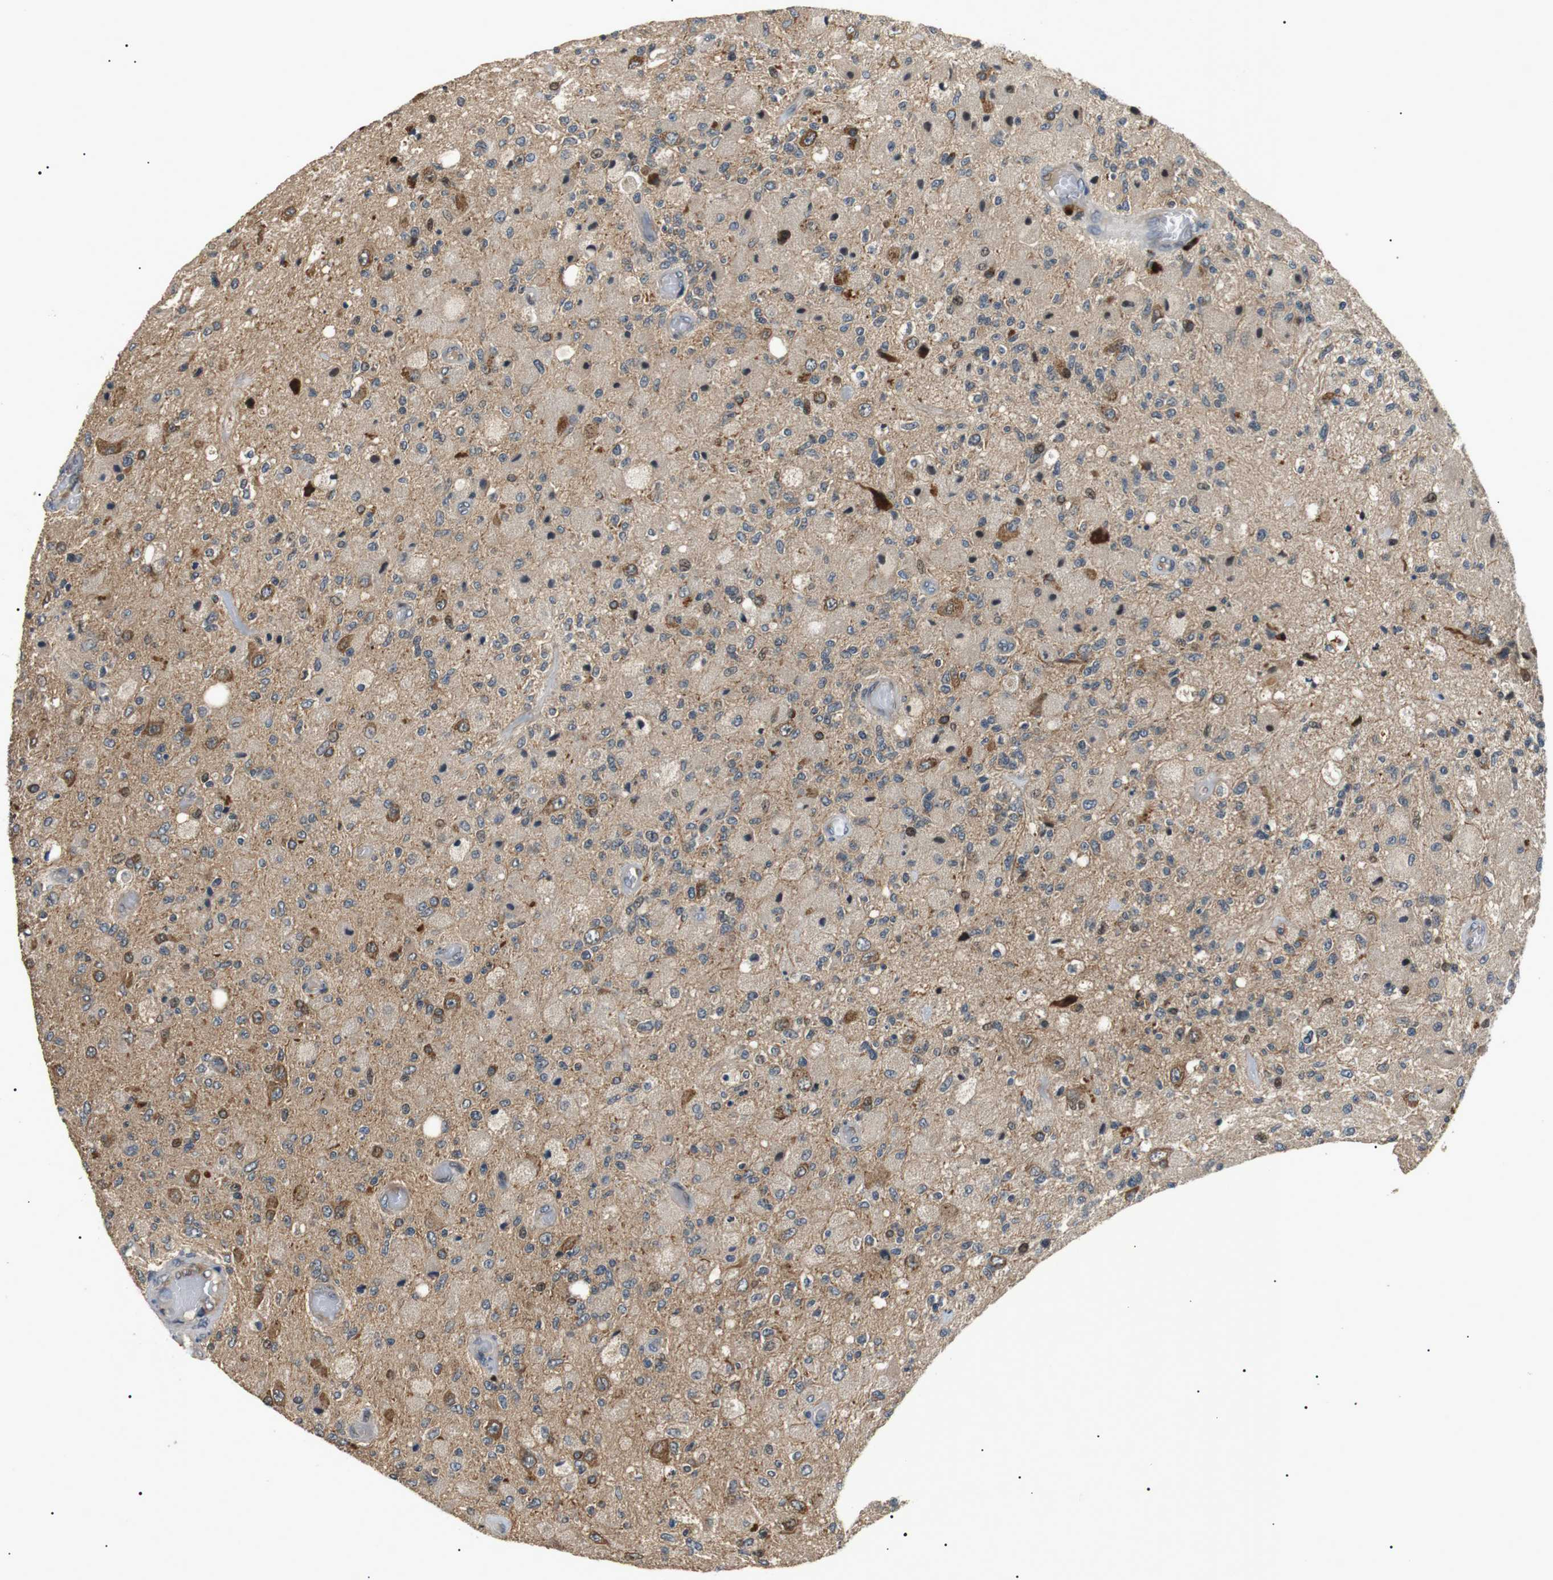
{"staining": {"intensity": "weak", "quantity": ">75%", "location": "cytoplasmic/membranous"}, "tissue": "glioma", "cell_type": "Tumor cells", "image_type": "cancer", "snomed": [{"axis": "morphology", "description": "Normal tissue, NOS"}, {"axis": "morphology", "description": "Glioma, malignant, High grade"}, {"axis": "topography", "description": "Cerebral cortex"}], "caption": "Immunohistochemical staining of high-grade glioma (malignant) demonstrates low levels of weak cytoplasmic/membranous protein staining in about >75% of tumor cells.", "gene": "HSPA13", "patient": {"sex": "male", "age": 77}}